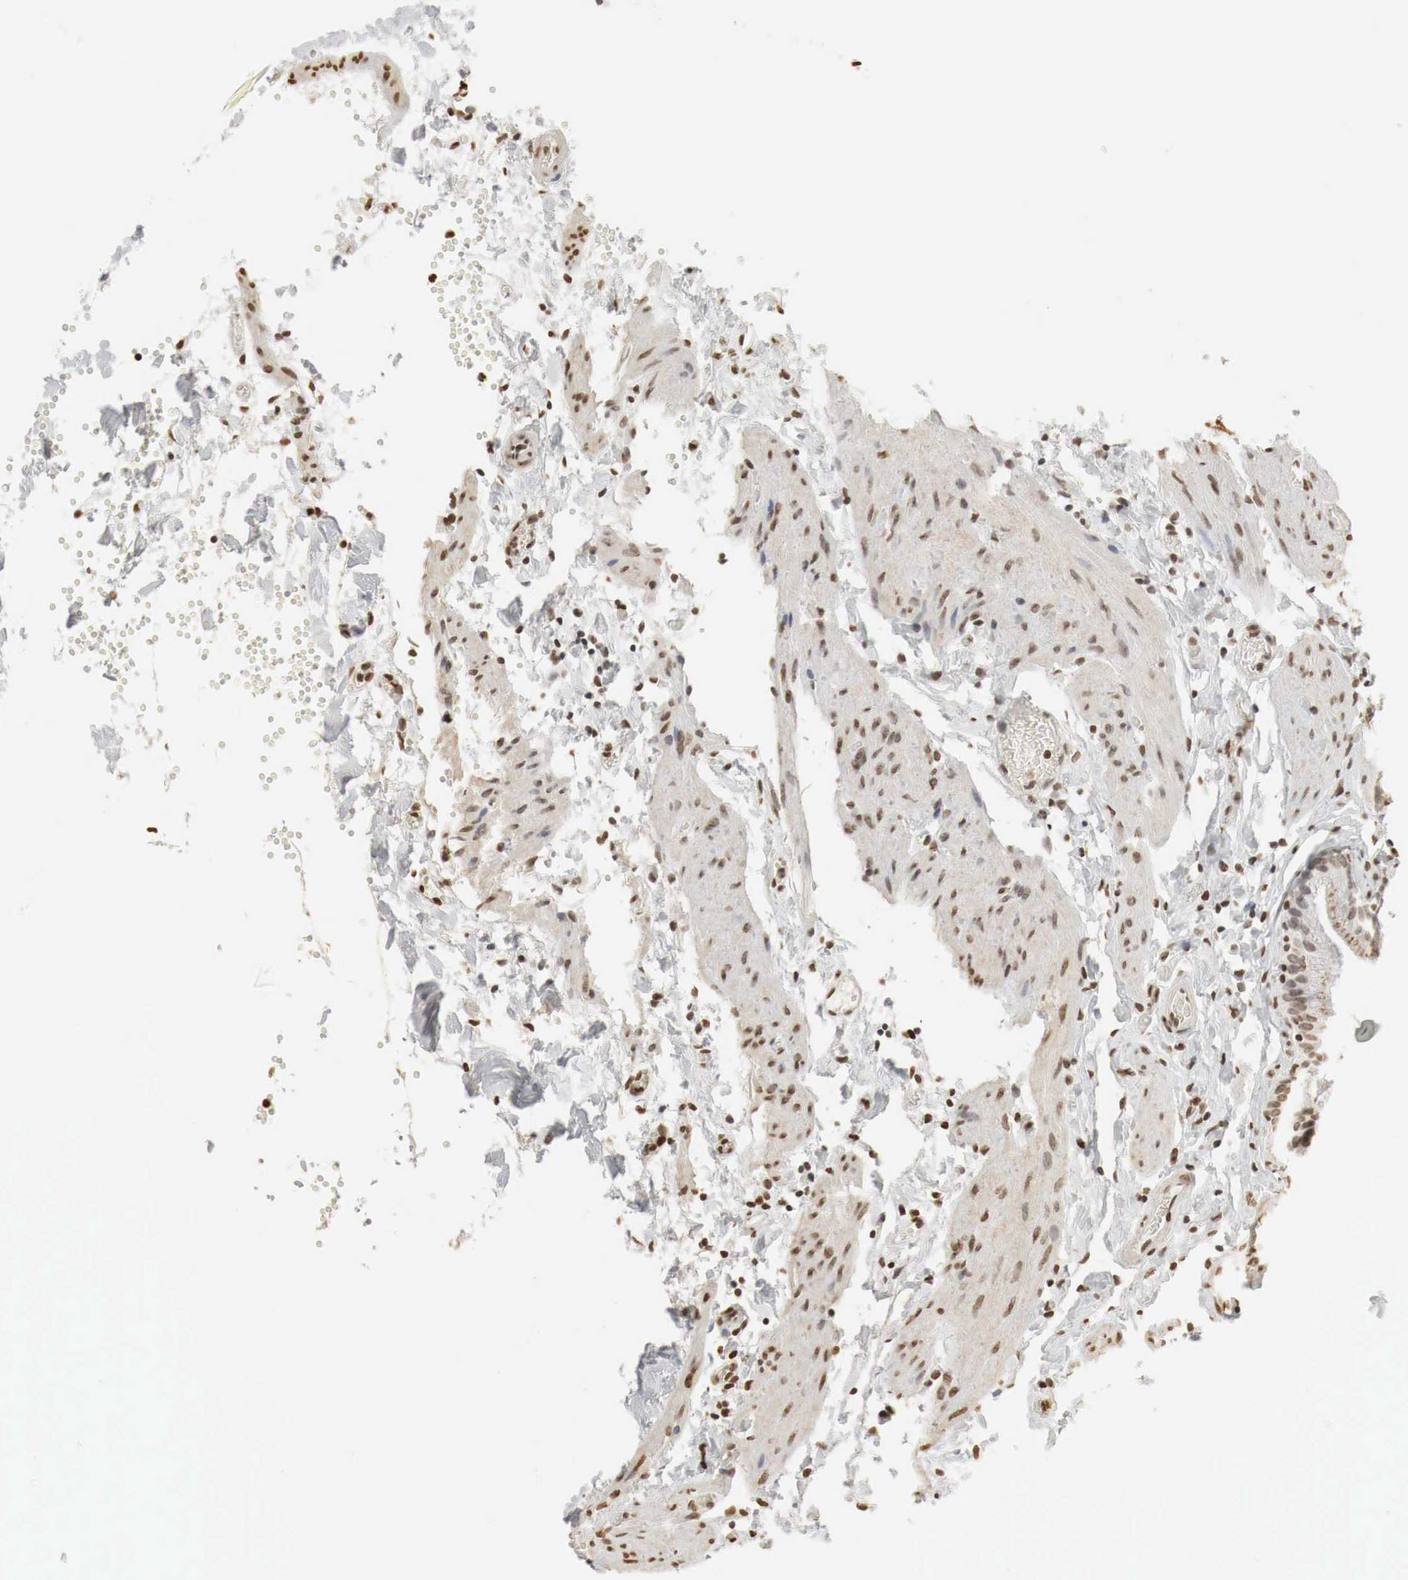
{"staining": {"intensity": "moderate", "quantity": "25%-75%", "location": "cytoplasmic/membranous,nuclear"}, "tissue": "gallbladder", "cell_type": "Glandular cells", "image_type": "normal", "snomed": [{"axis": "morphology", "description": "Normal tissue, NOS"}, {"axis": "topography", "description": "Gallbladder"}], "caption": "Protein analysis of normal gallbladder displays moderate cytoplasmic/membranous,nuclear positivity in approximately 25%-75% of glandular cells. (DAB IHC with brightfield microscopy, high magnification).", "gene": "ERBB4", "patient": {"sex": "female", "age": 44}}